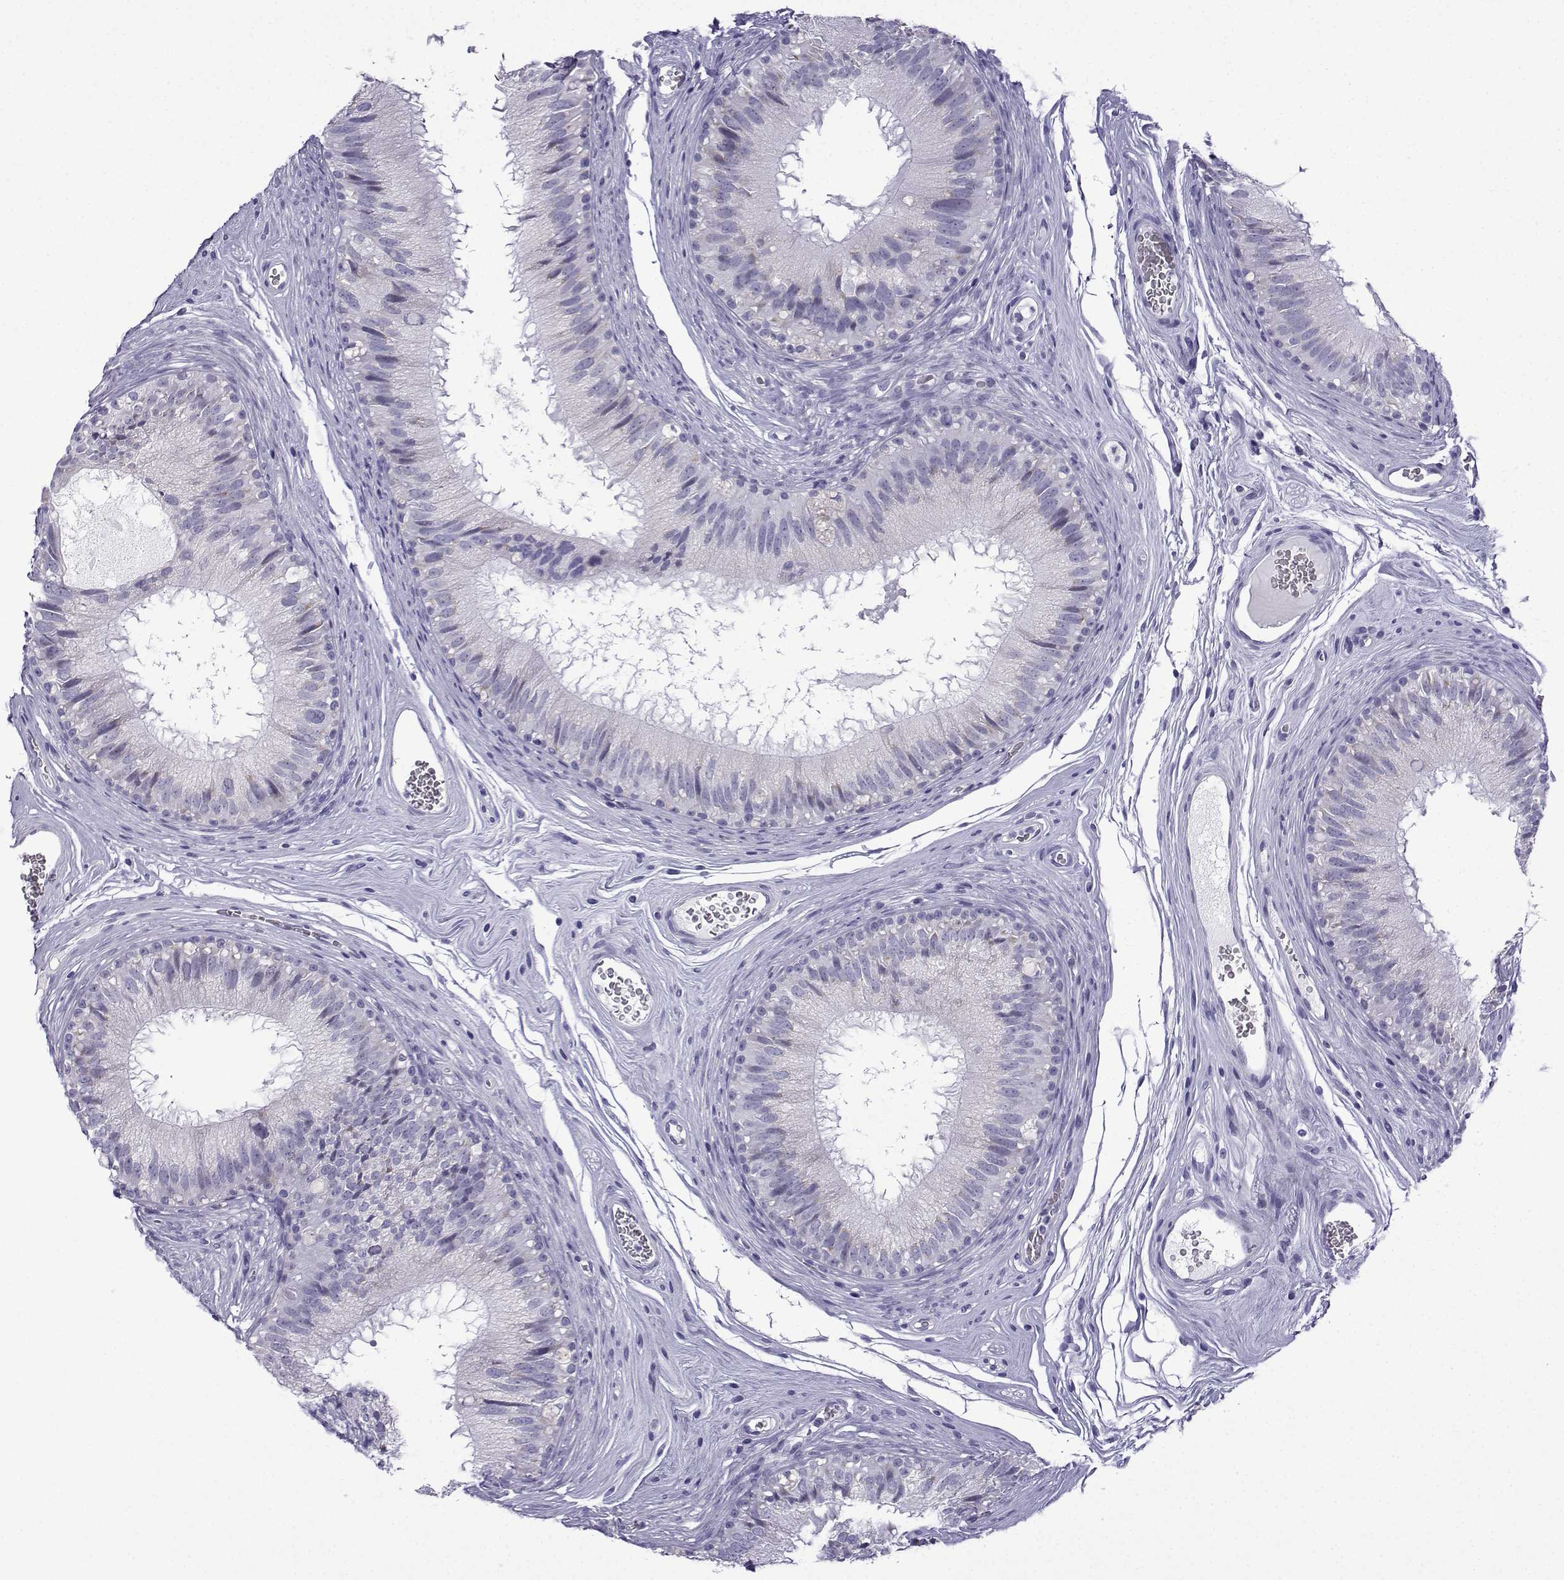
{"staining": {"intensity": "negative", "quantity": "none", "location": "none"}, "tissue": "epididymis", "cell_type": "Glandular cells", "image_type": "normal", "snomed": [{"axis": "morphology", "description": "Normal tissue, NOS"}, {"axis": "topography", "description": "Epididymis"}], "caption": "The histopathology image displays no significant staining in glandular cells of epididymis. (Brightfield microscopy of DAB (3,3'-diaminobenzidine) immunohistochemistry (IHC) at high magnification).", "gene": "ACRBP", "patient": {"sex": "male", "age": 37}}